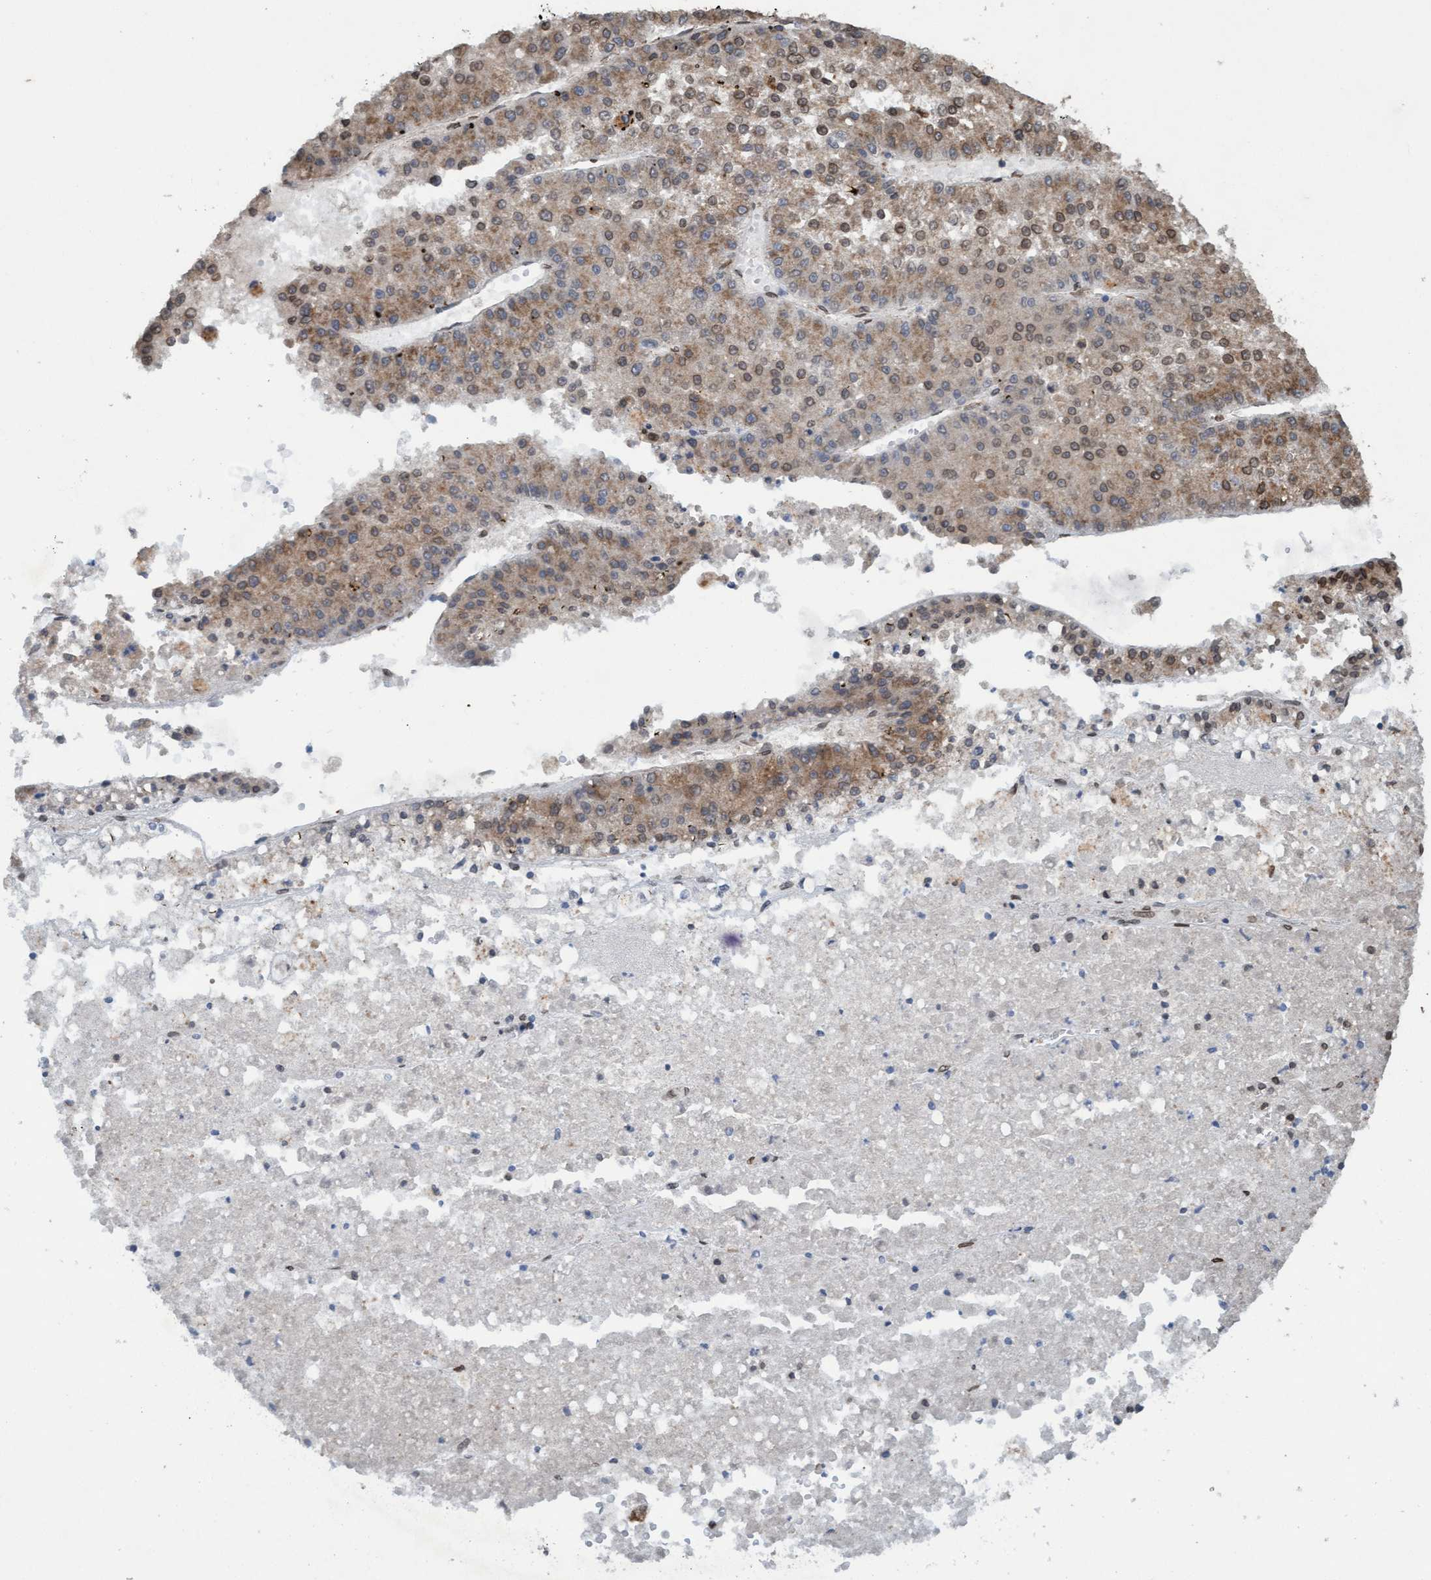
{"staining": {"intensity": "moderate", "quantity": ">75%", "location": "cytoplasmic/membranous"}, "tissue": "liver cancer", "cell_type": "Tumor cells", "image_type": "cancer", "snomed": [{"axis": "morphology", "description": "Carcinoma, Hepatocellular, NOS"}, {"axis": "topography", "description": "Liver"}], "caption": "Brown immunohistochemical staining in human liver hepatocellular carcinoma displays moderate cytoplasmic/membranous expression in about >75% of tumor cells.", "gene": "MRPS23", "patient": {"sex": "female", "age": 73}}